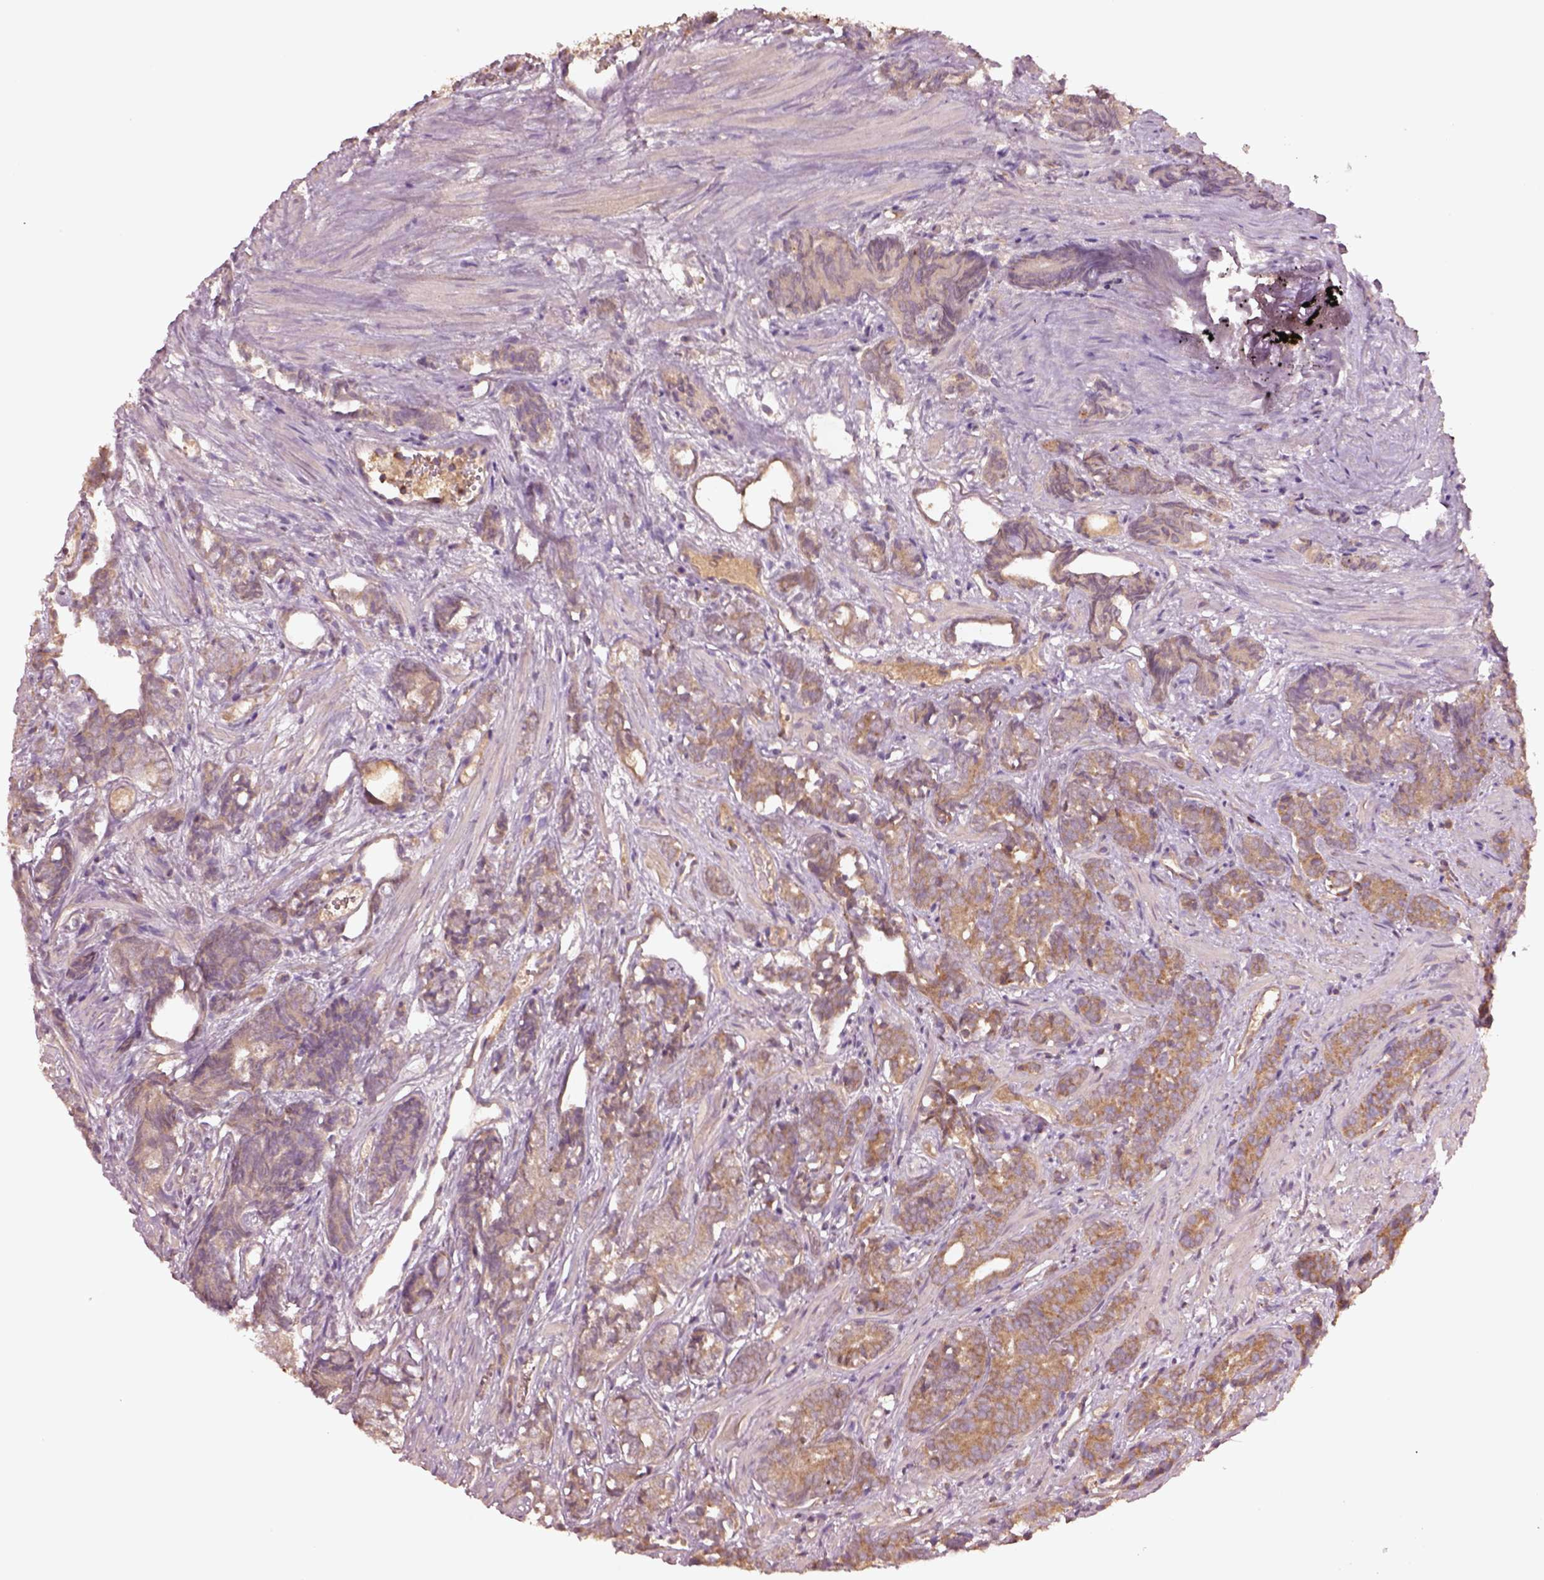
{"staining": {"intensity": "moderate", "quantity": "<25%", "location": "cytoplasmic/membranous"}, "tissue": "prostate cancer", "cell_type": "Tumor cells", "image_type": "cancer", "snomed": [{"axis": "morphology", "description": "Adenocarcinoma, High grade"}, {"axis": "topography", "description": "Prostate"}], "caption": "There is low levels of moderate cytoplasmic/membranous expression in tumor cells of prostate cancer (adenocarcinoma (high-grade)), as demonstrated by immunohistochemical staining (brown color).", "gene": "TRADD", "patient": {"sex": "male", "age": 84}}